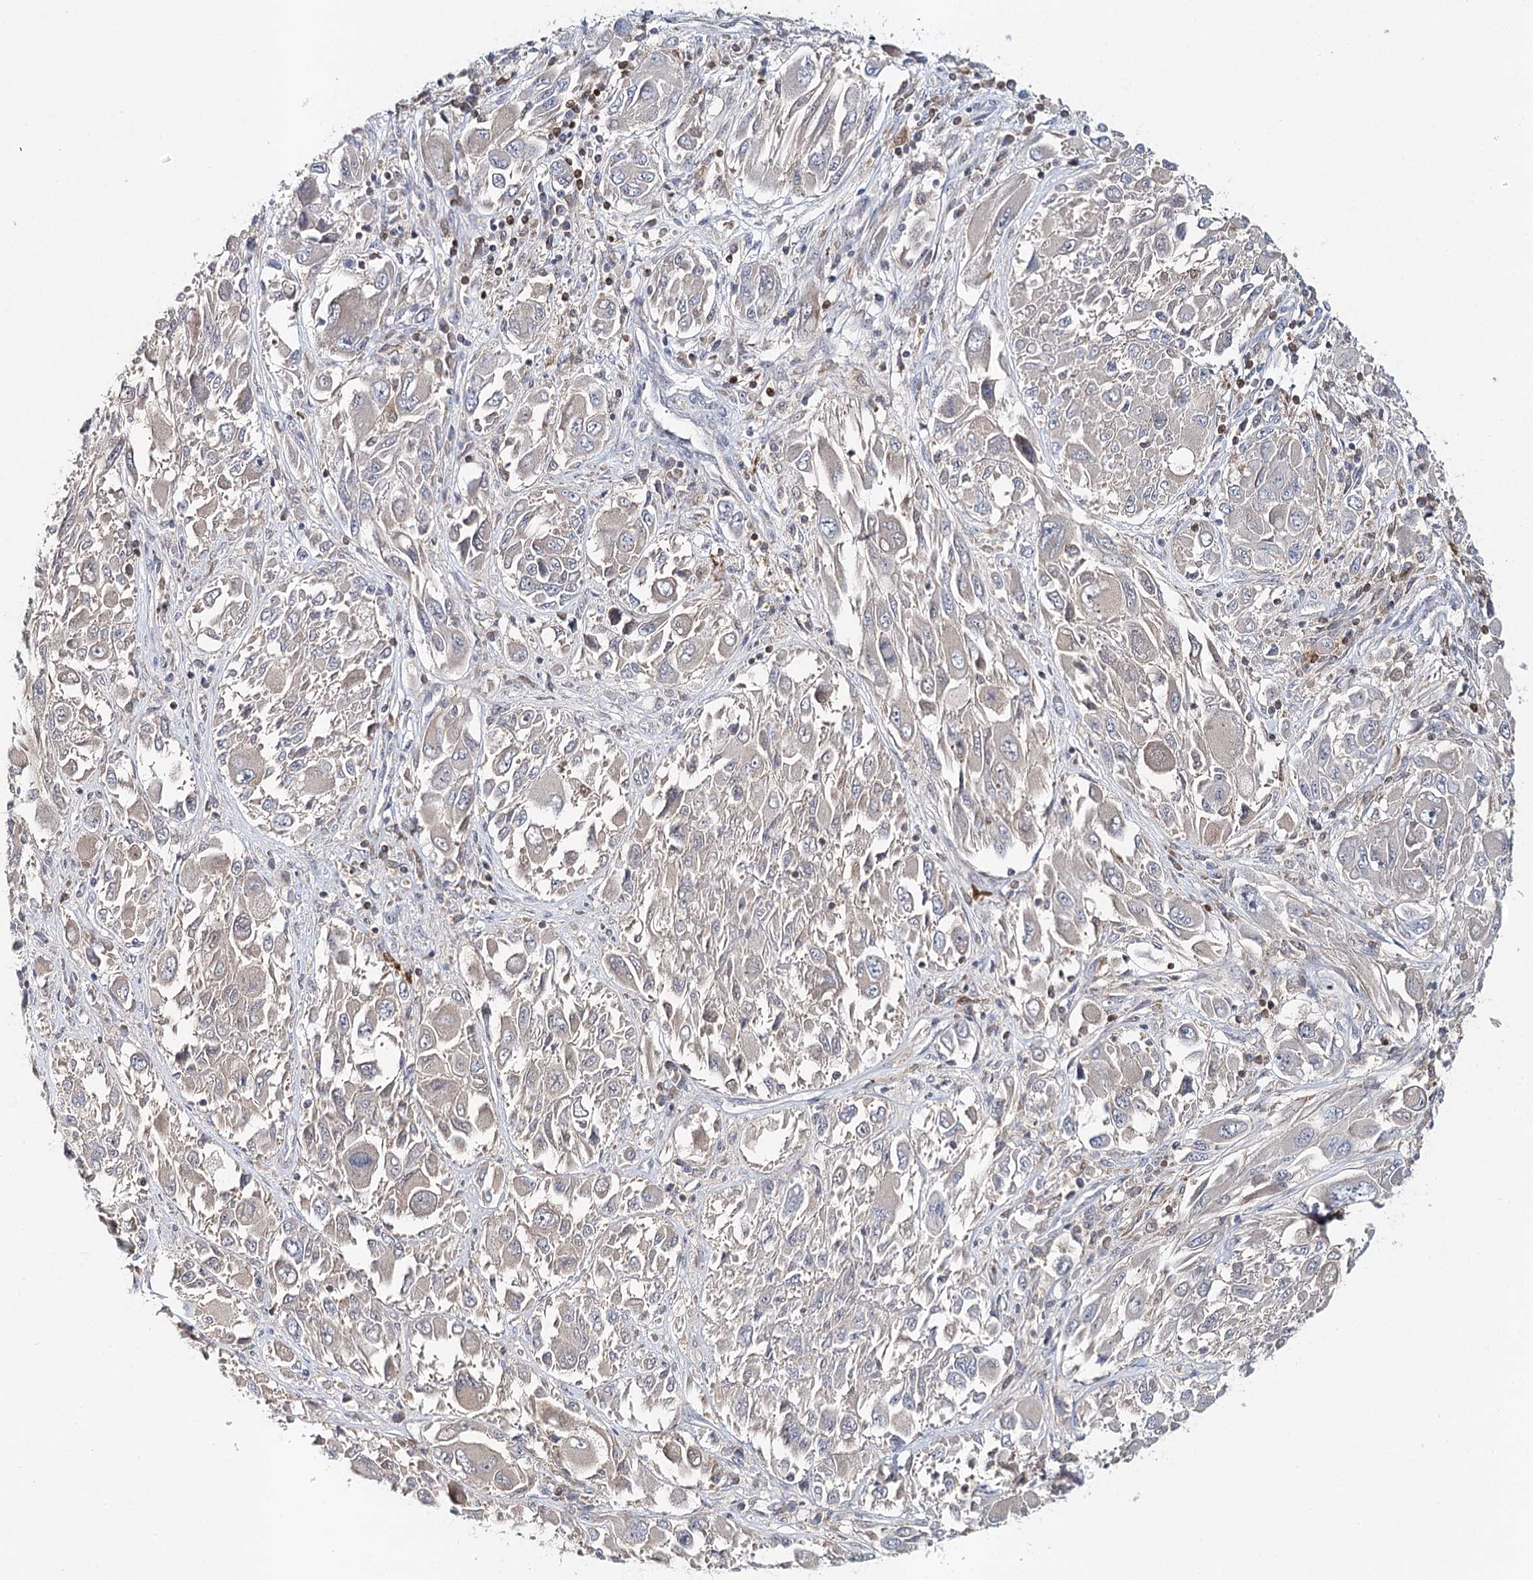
{"staining": {"intensity": "negative", "quantity": "none", "location": "none"}, "tissue": "melanoma", "cell_type": "Tumor cells", "image_type": "cancer", "snomed": [{"axis": "morphology", "description": "Malignant melanoma, NOS"}, {"axis": "topography", "description": "Skin"}], "caption": "This is an immunohistochemistry image of melanoma. There is no expression in tumor cells.", "gene": "SLC41A2", "patient": {"sex": "female", "age": 91}}